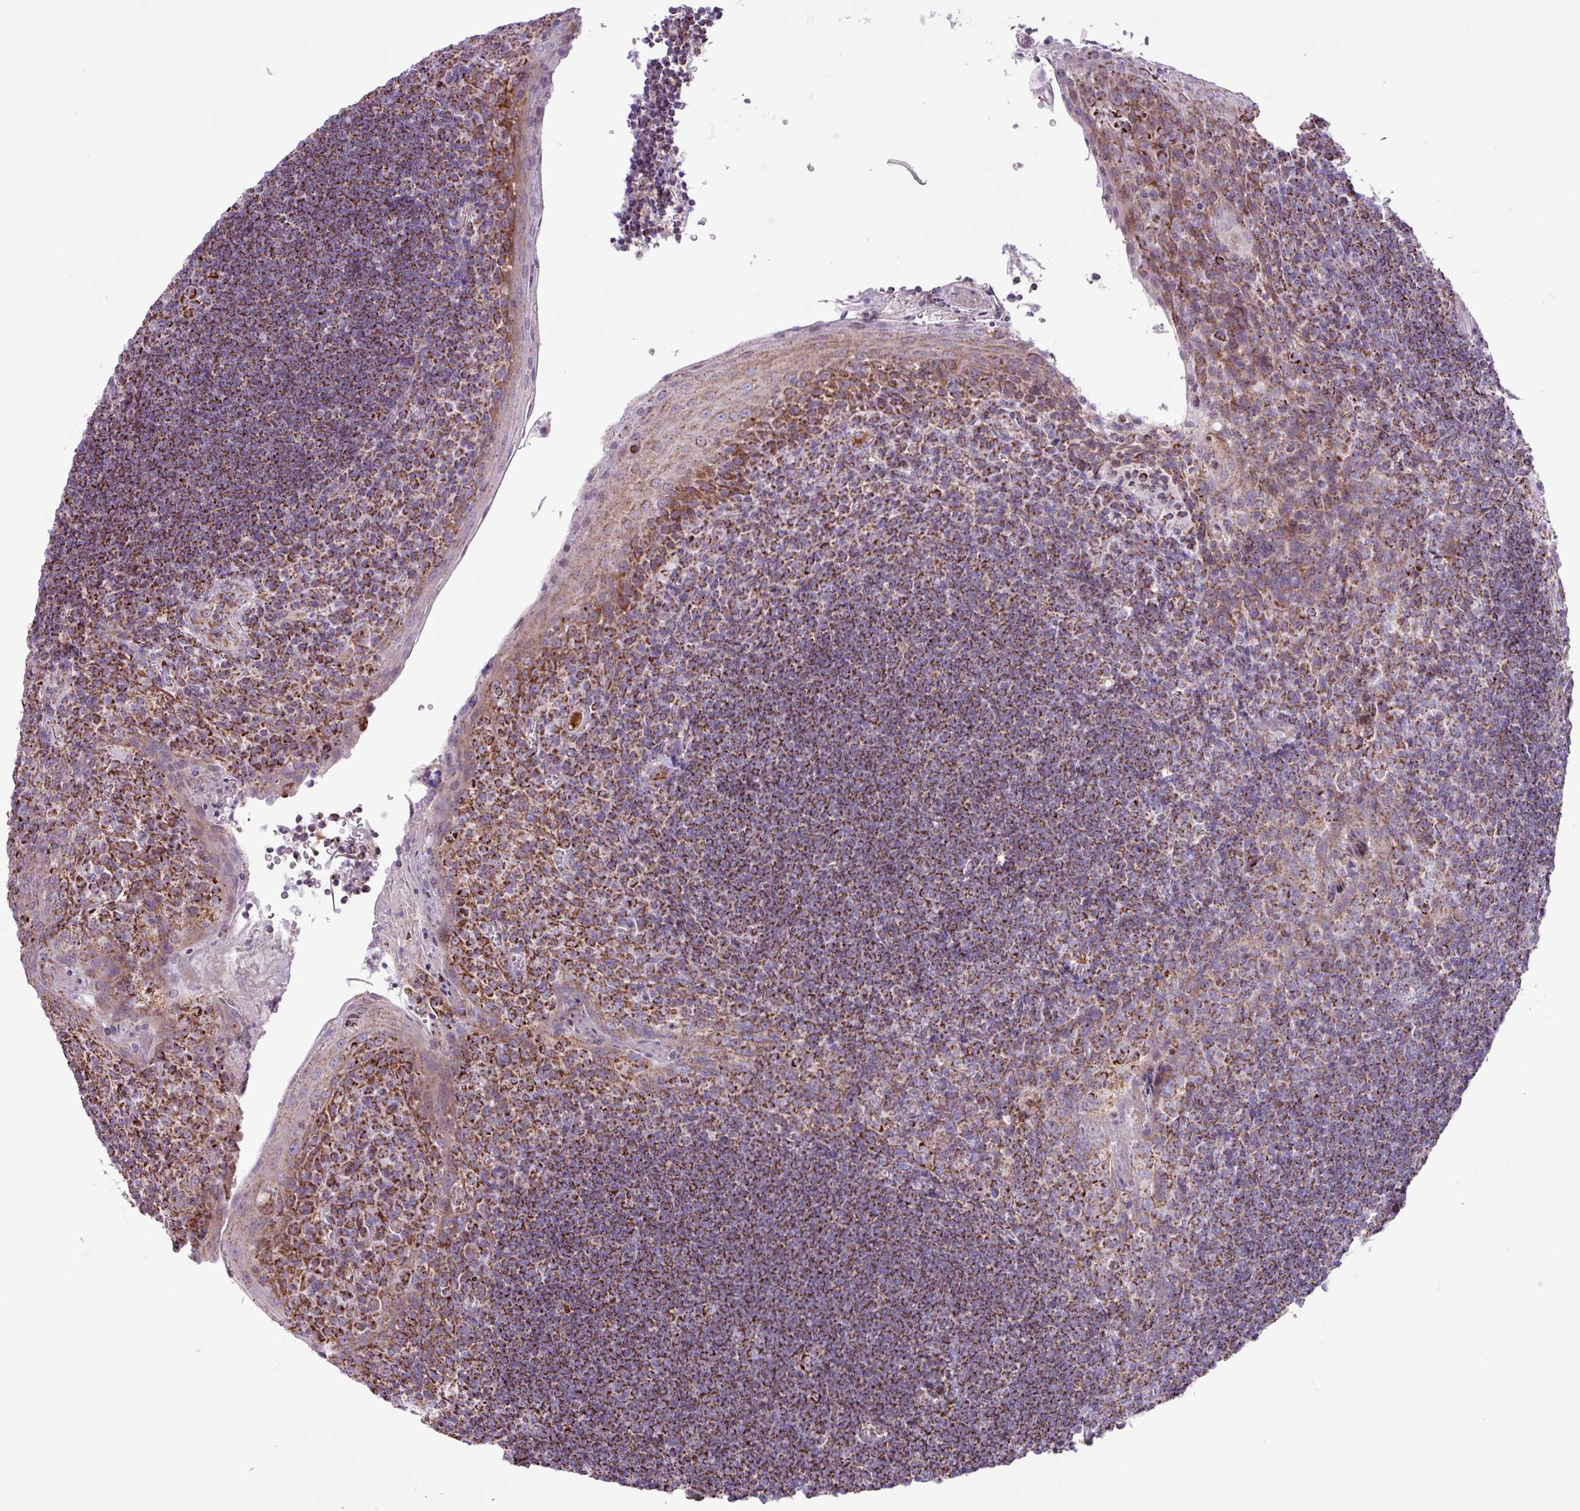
{"staining": {"intensity": "strong", "quantity": ">75%", "location": "cytoplasmic/membranous"}, "tissue": "tonsil", "cell_type": "Germinal center cells", "image_type": "normal", "snomed": [{"axis": "morphology", "description": "Normal tissue, NOS"}, {"axis": "topography", "description": "Tonsil"}], "caption": "Germinal center cells display strong cytoplasmic/membranous expression in about >75% of cells in unremarkable tonsil.", "gene": "RTL3", "patient": {"sex": "male", "age": 27}}